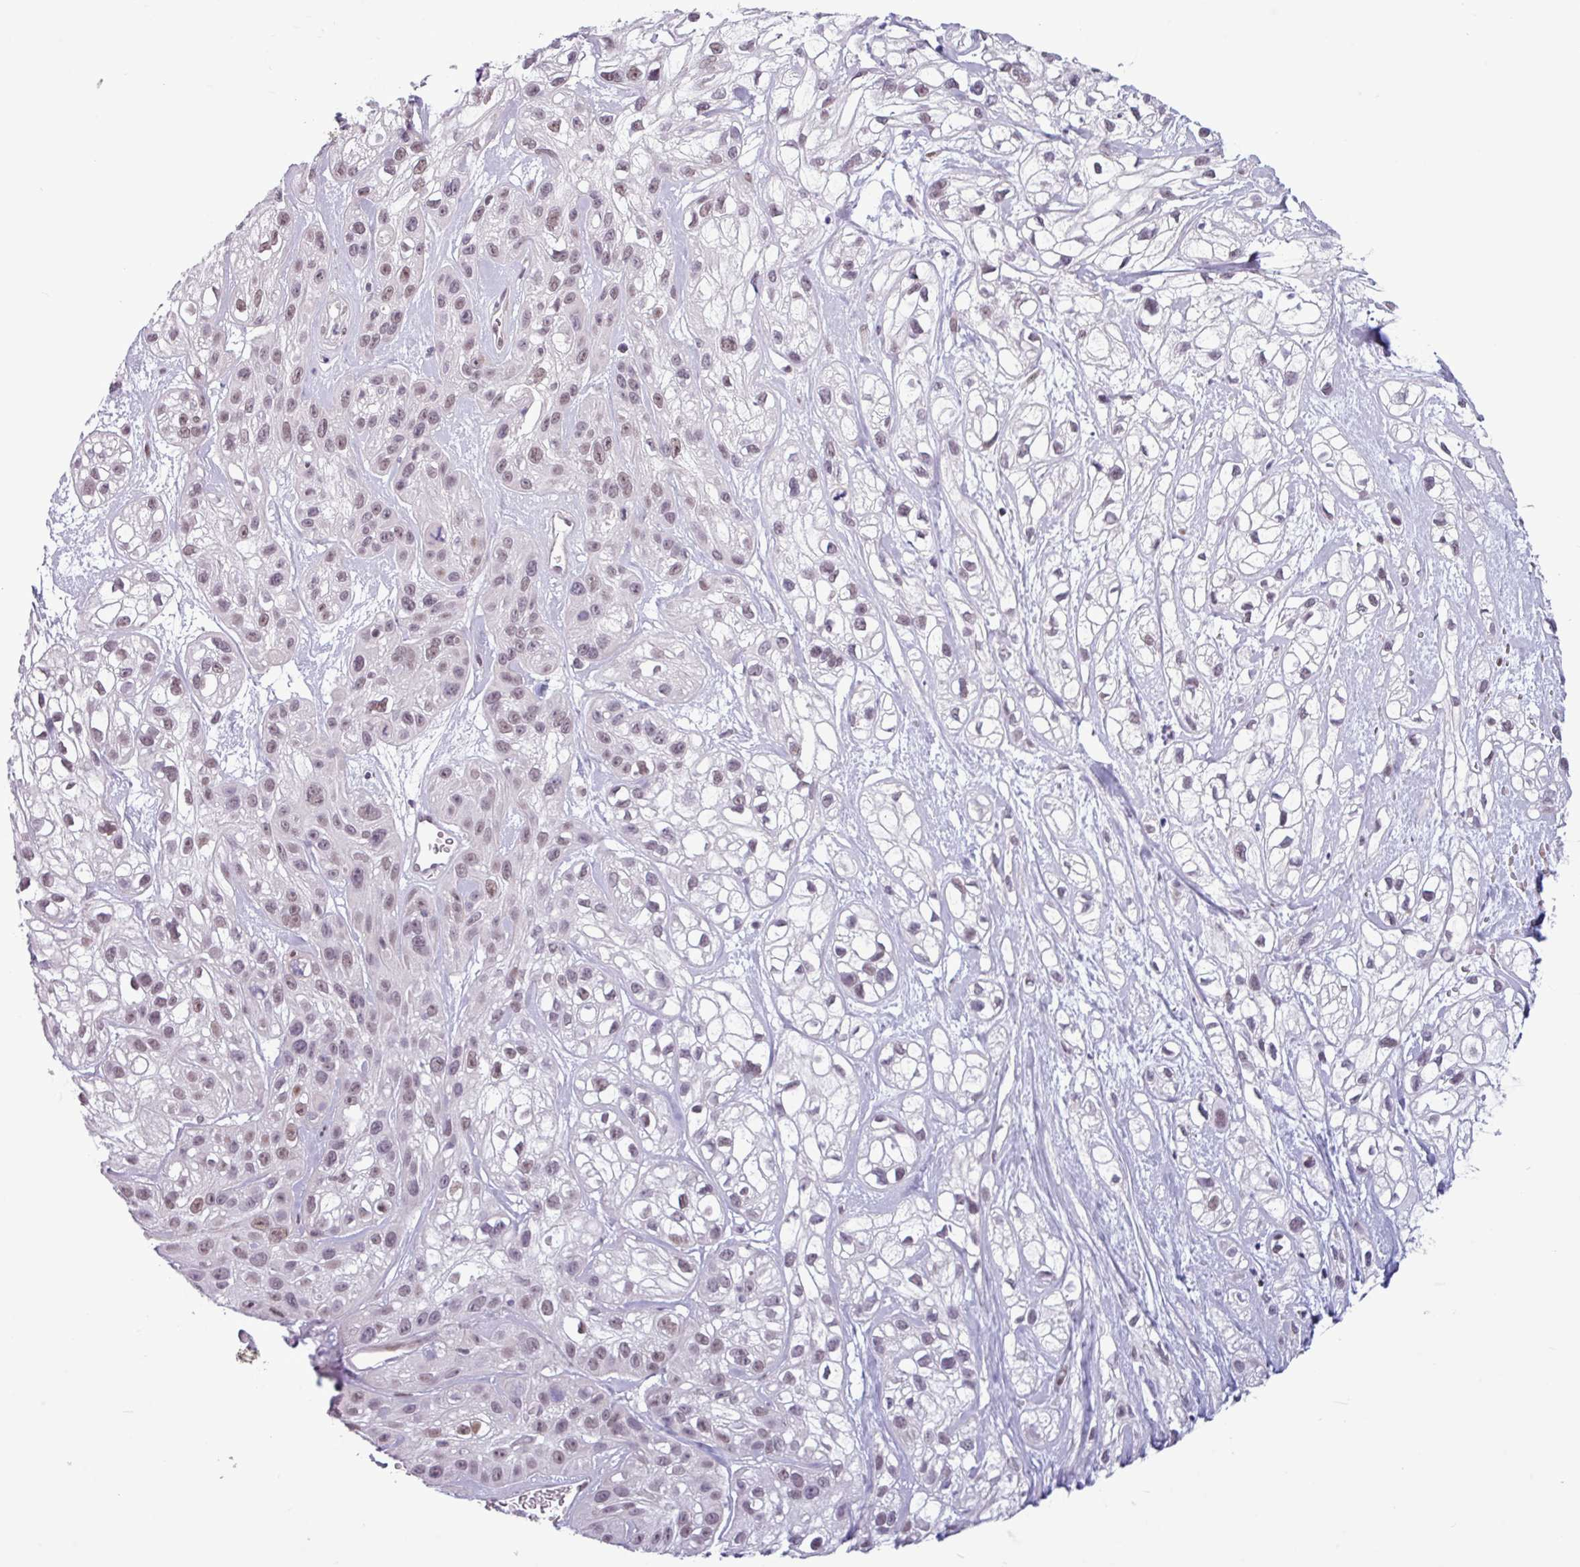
{"staining": {"intensity": "weak", "quantity": ">75%", "location": "nuclear"}, "tissue": "skin cancer", "cell_type": "Tumor cells", "image_type": "cancer", "snomed": [{"axis": "morphology", "description": "Squamous cell carcinoma, NOS"}, {"axis": "topography", "description": "Skin"}], "caption": "Protein staining shows weak nuclear expression in about >75% of tumor cells in squamous cell carcinoma (skin). (Brightfield microscopy of DAB IHC at high magnification).", "gene": "NOTCH2", "patient": {"sex": "male", "age": 82}}